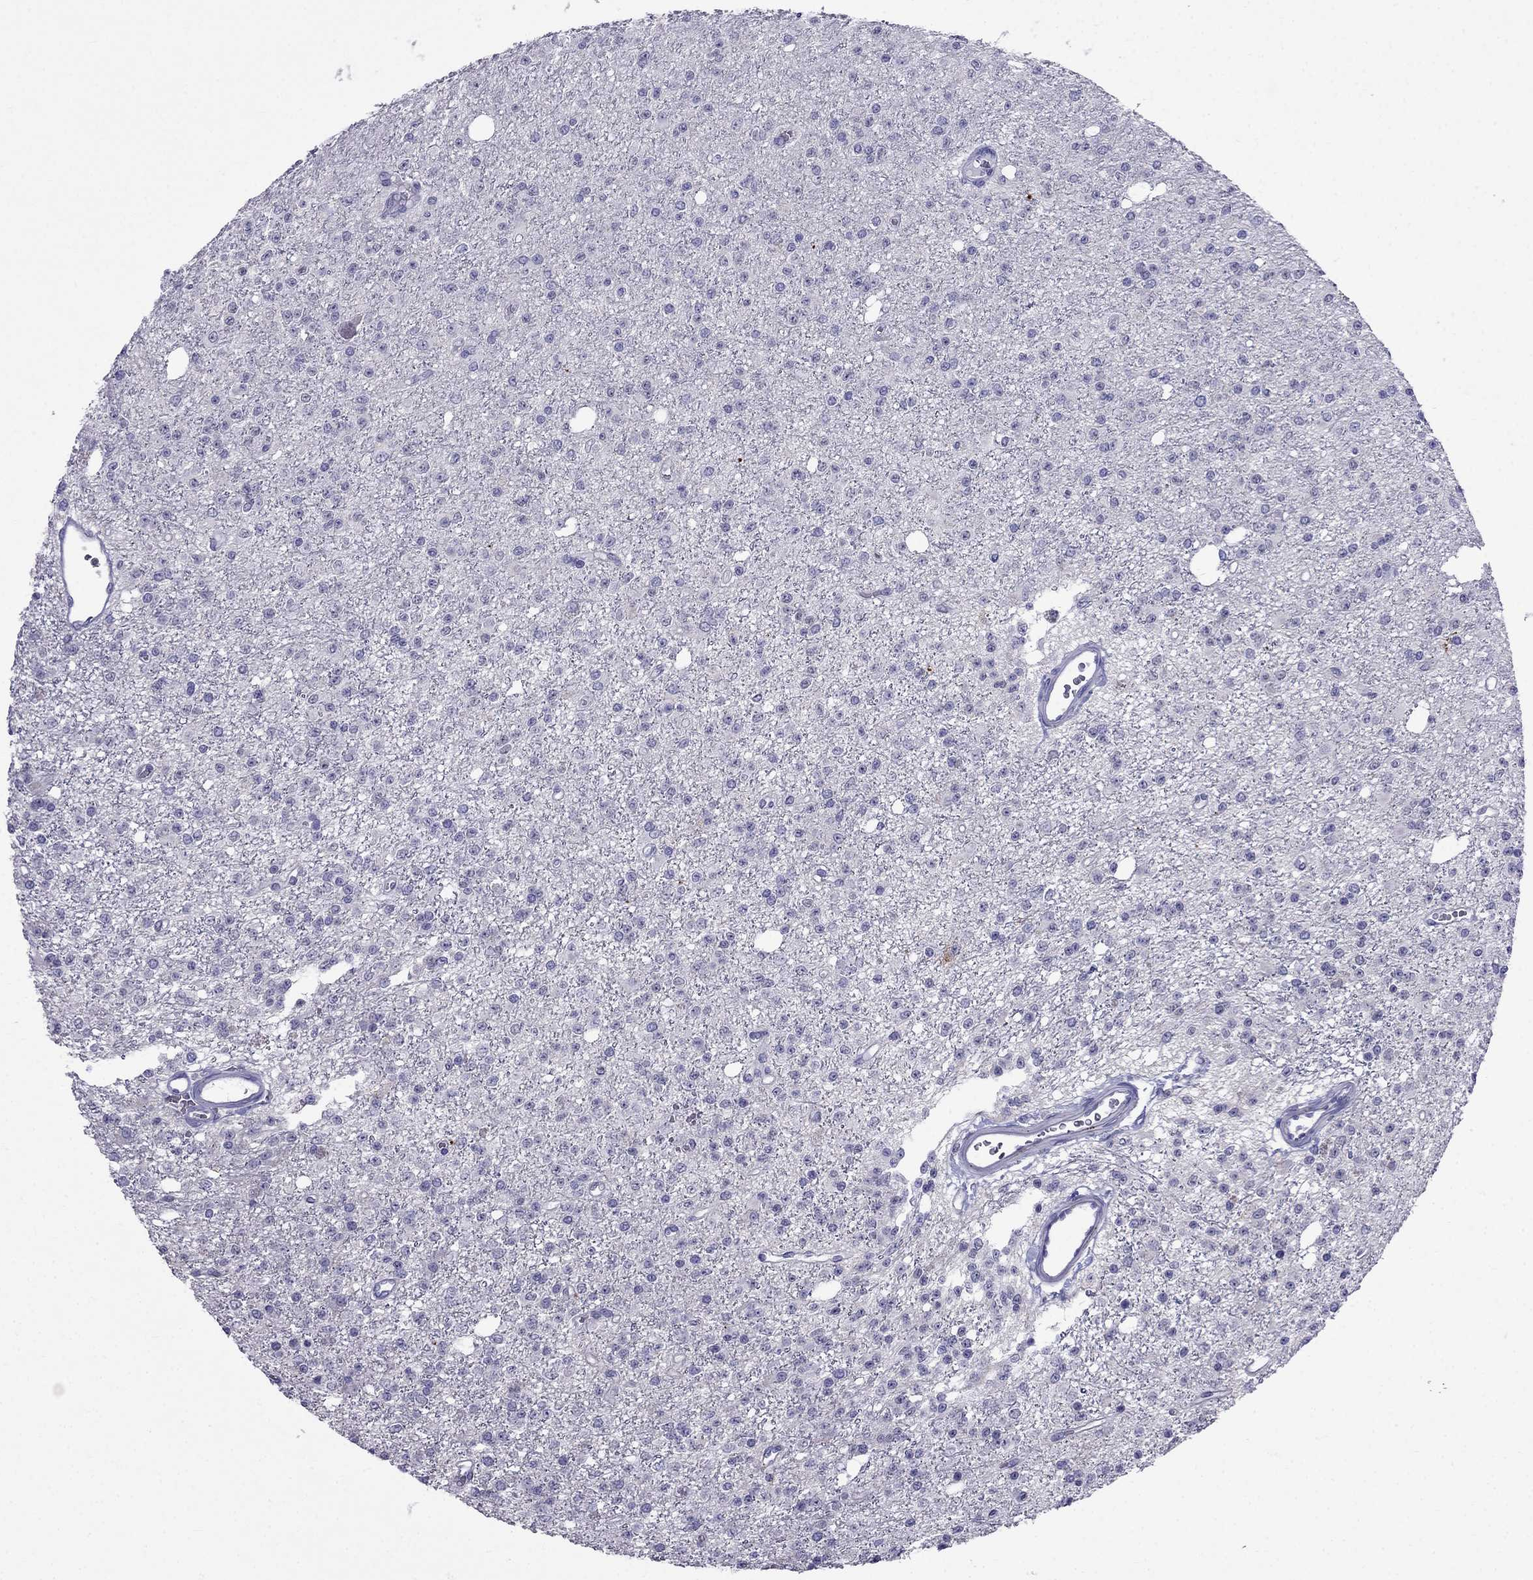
{"staining": {"intensity": "negative", "quantity": "none", "location": "none"}, "tissue": "glioma", "cell_type": "Tumor cells", "image_type": "cancer", "snomed": [{"axis": "morphology", "description": "Glioma, malignant, Low grade"}, {"axis": "topography", "description": "Brain"}], "caption": "This is a image of immunohistochemistry (IHC) staining of glioma, which shows no positivity in tumor cells. (DAB immunohistochemistry with hematoxylin counter stain).", "gene": "MGP", "patient": {"sex": "female", "age": 45}}